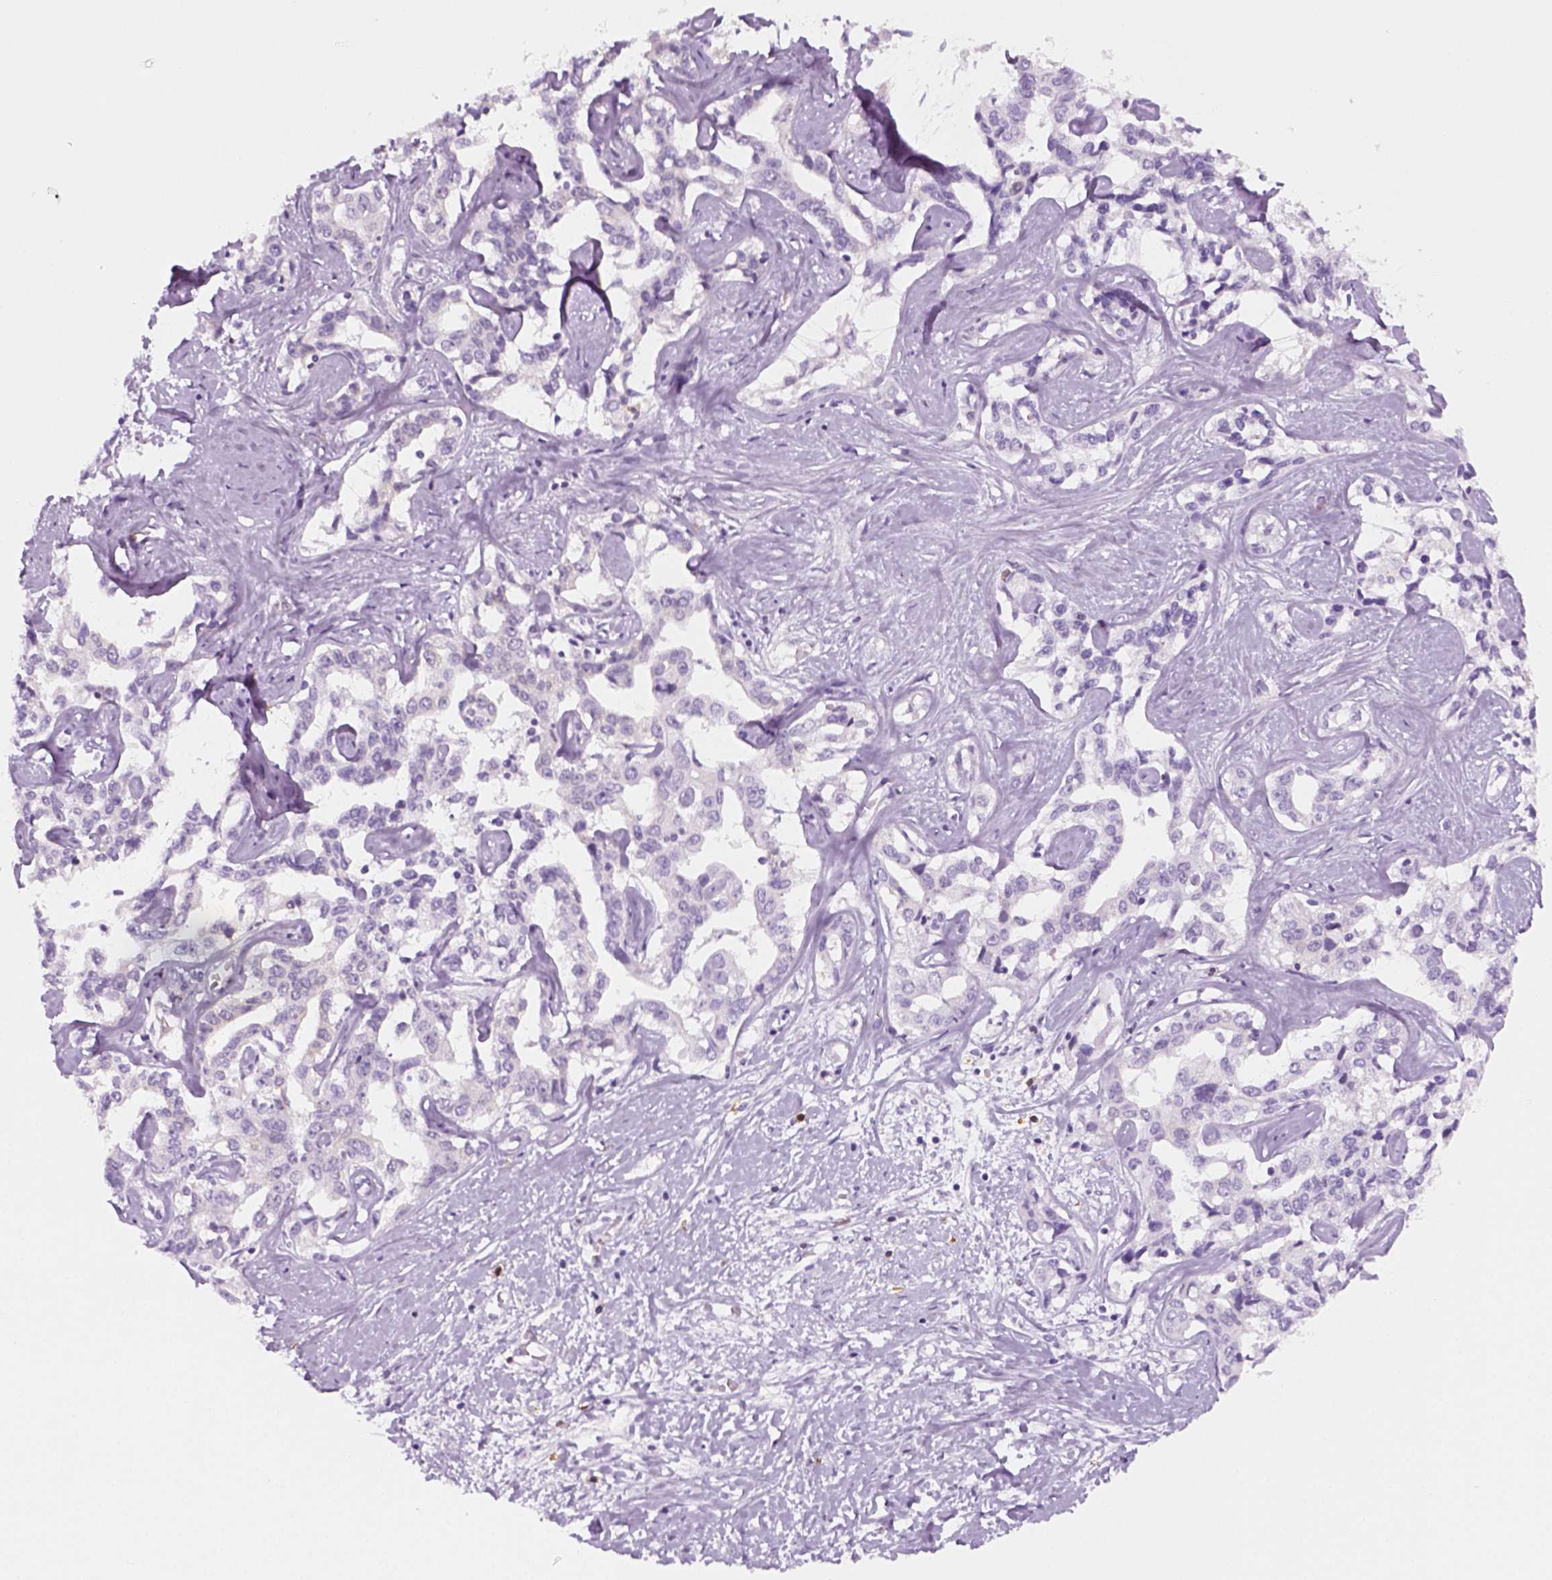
{"staining": {"intensity": "negative", "quantity": "none", "location": "none"}, "tissue": "liver cancer", "cell_type": "Tumor cells", "image_type": "cancer", "snomed": [{"axis": "morphology", "description": "Cholangiocarcinoma"}, {"axis": "topography", "description": "Liver"}], "caption": "This is an immunohistochemistry (IHC) histopathology image of cholangiocarcinoma (liver). There is no positivity in tumor cells.", "gene": "AQP3", "patient": {"sex": "male", "age": 59}}